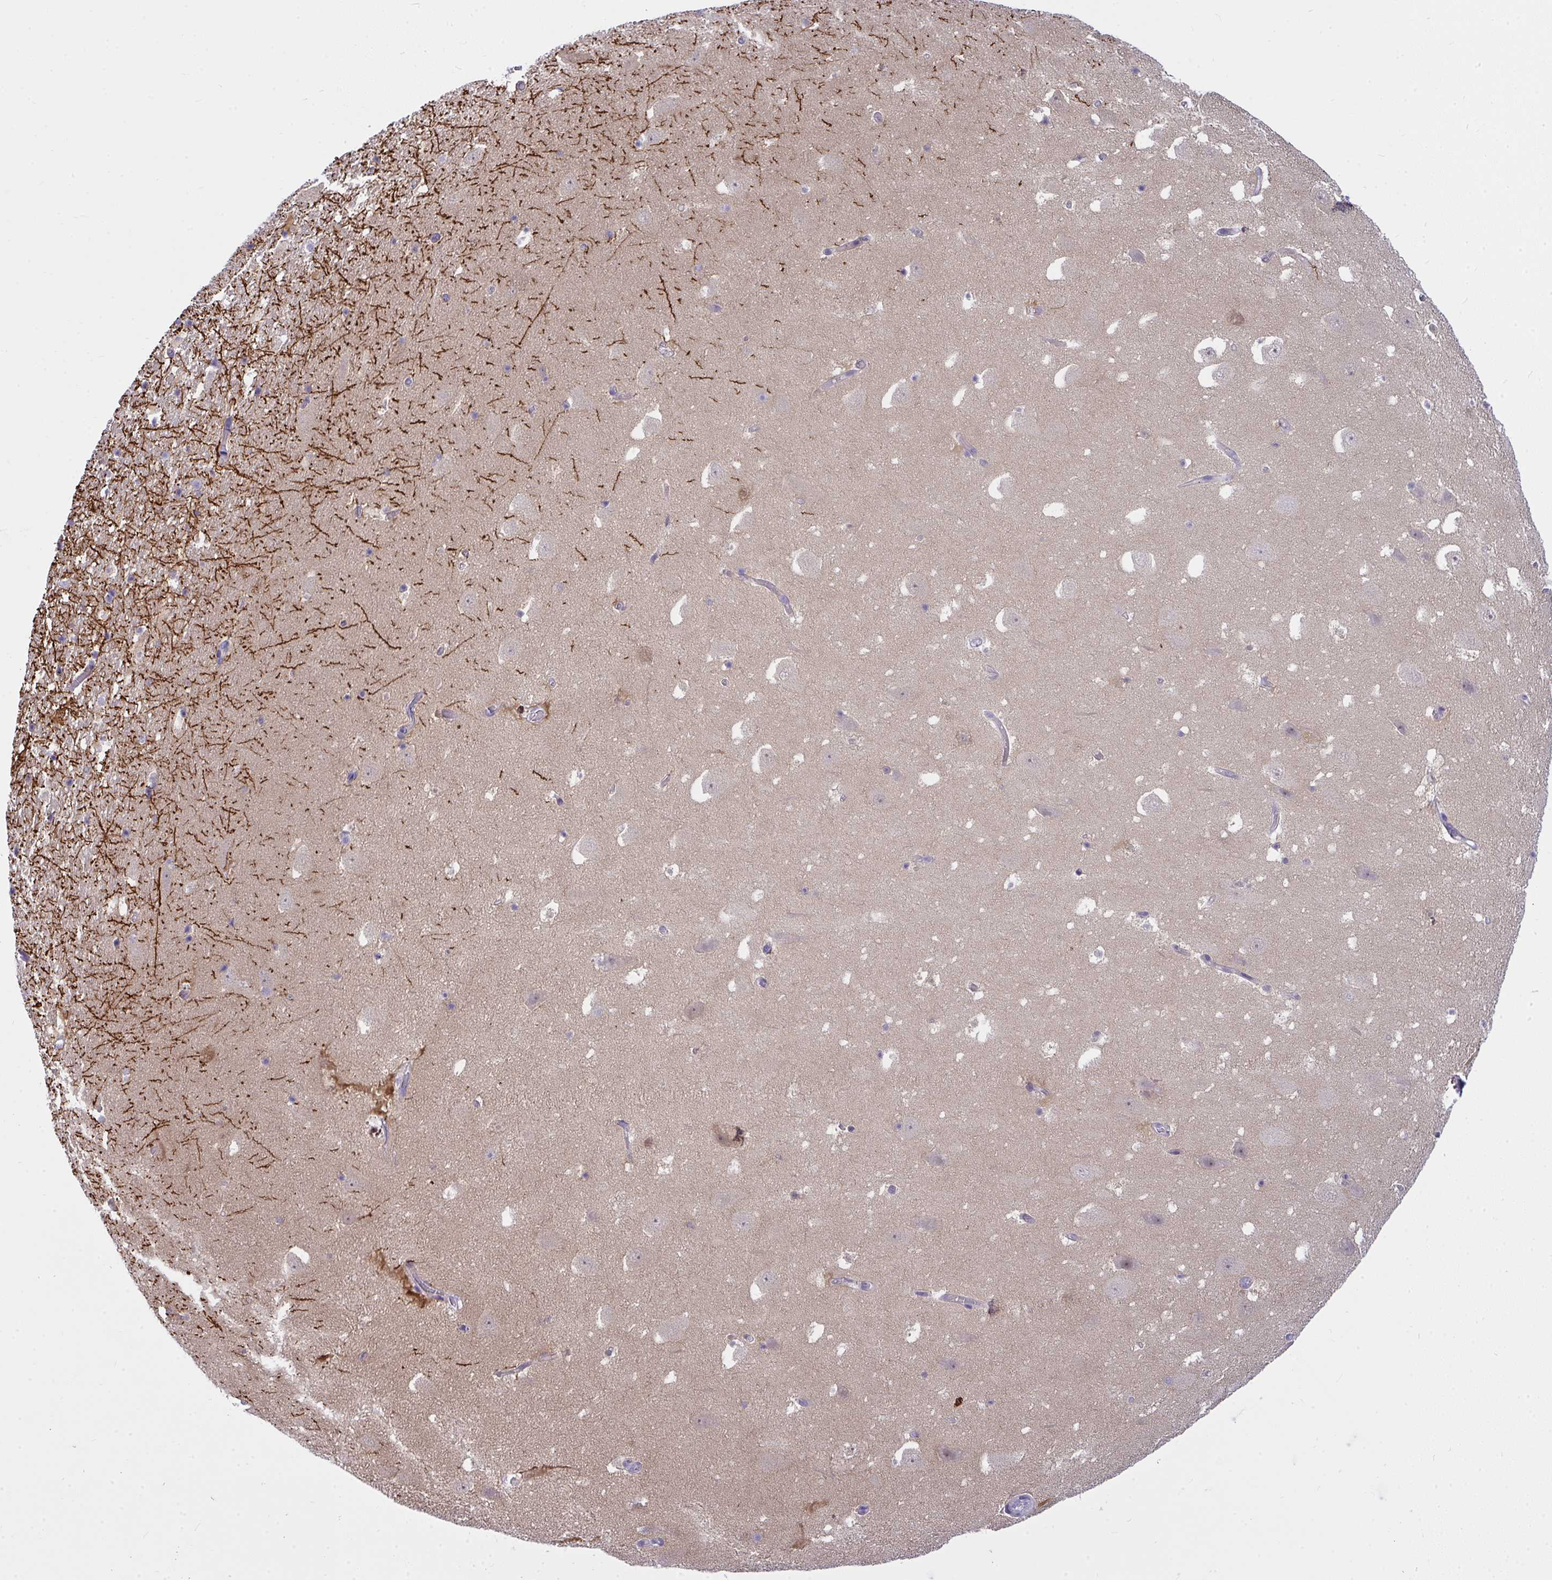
{"staining": {"intensity": "negative", "quantity": "none", "location": "none"}, "tissue": "hippocampus", "cell_type": "Glial cells", "image_type": "normal", "snomed": [{"axis": "morphology", "description": "Normal tissue, NOS"}, {"axis": "topography", "description": "Hippocampus"}], "caption": "Glial cells are negative for brown protein staining in benign hippocampus. (Brightfield microscopy of DAB (3,3'-diaminobenzidine) IHC at high magnification).", "gene": "SLC30A6", "patient": {"sex": "female", "age": 42}}